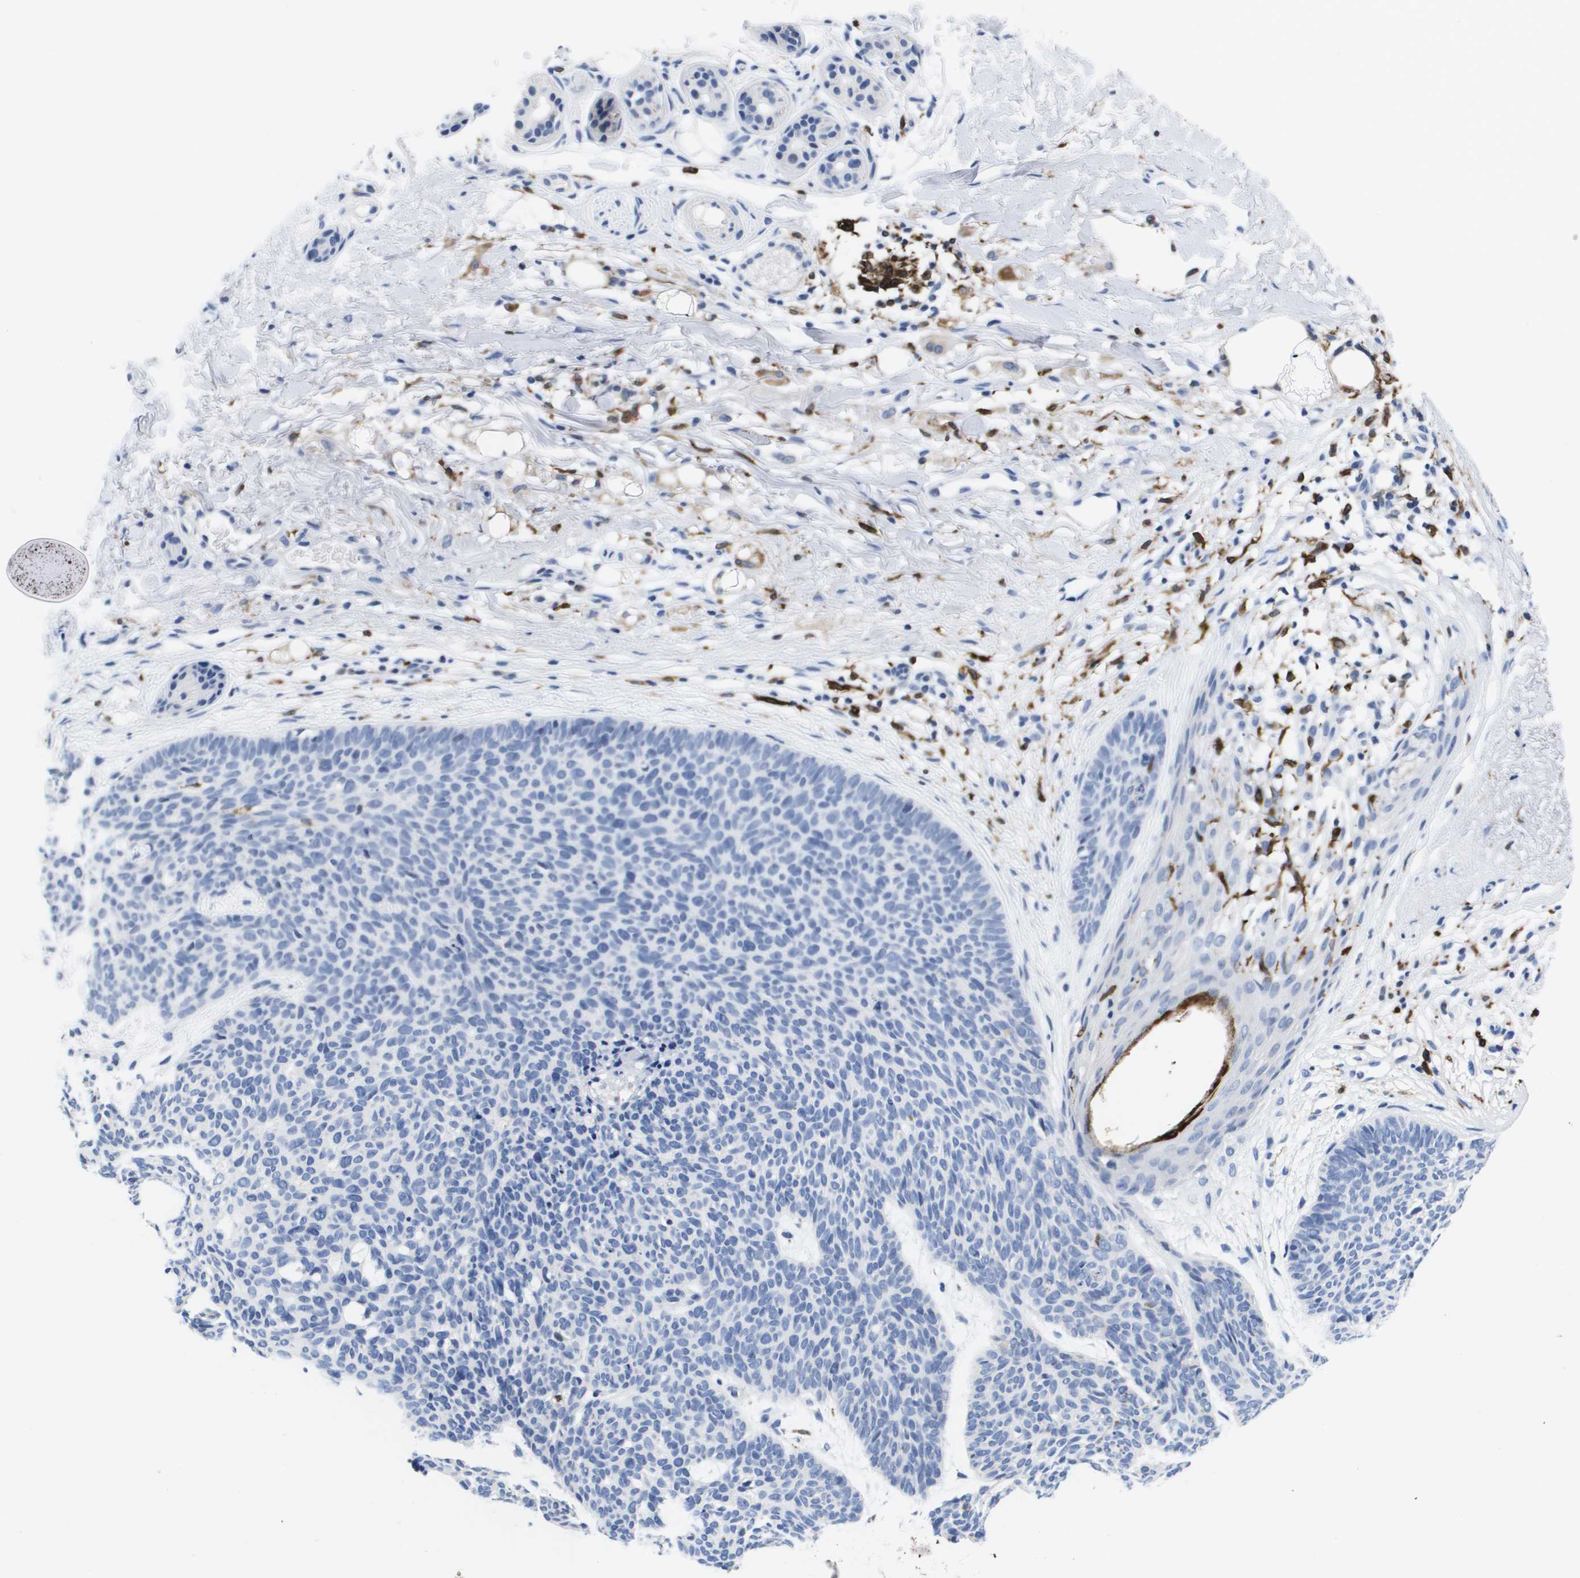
{"staining": {"intensity": "negative", "quantity": "none", "location": "none"}, "tissue": "skin cancer", "cell_type": "Tumor cells", "image_type": "cancer", "snomed": [{"axis": "morphology", "description": "Normal tissue, NOS"}, {"axis": "morphology", "description": "Basal cell carcinoma"}, {"axis": "topography", "description": "Skin"}], "caption": "IHC histopathology image of skin basal cell carcinoma stained for a protein (brown), which shows no staining in tumor cells.", "gene": "HMOX1", "patient": {"sex": "female", "age": 70}}